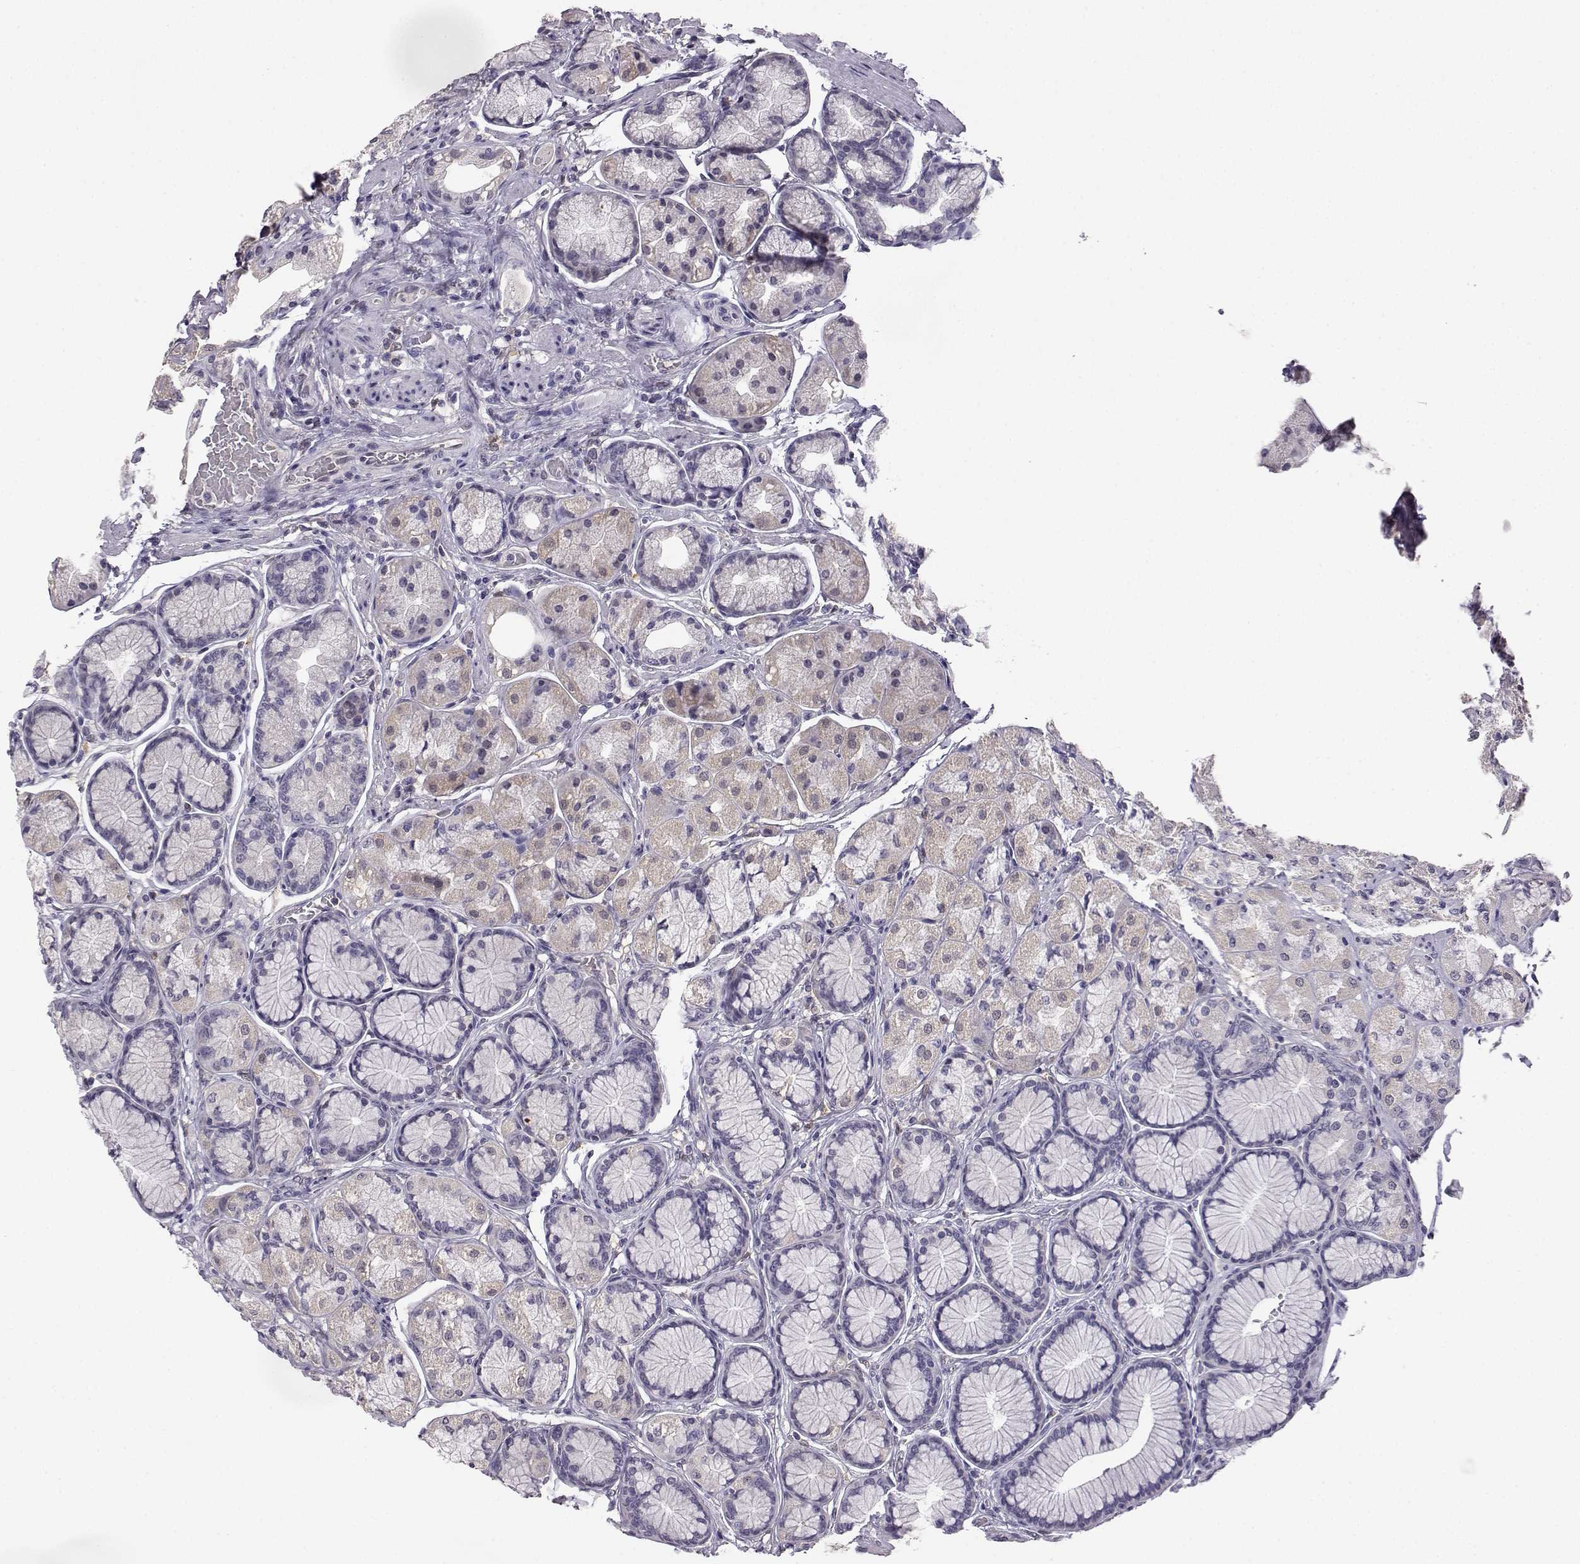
{"staining": {"intensity": "weak", "quantity": "<25%", "location": "cytoplasmic/membranous"}, "tissue": "stomach", "cell_type": "Glandular cells", "image_type": "normal", "snomed": [{"axis": "morphology", "description": "Normal tissue, NOS"}, {"axis": "morphology", "description": "Adenocarcinoma, NOS"}, {"axis": "morphology", "description": "Adenocarcinoma, High grade"}, {"axis": "topography", "description": "Stomach, upper"}, {"axis": "topography", "description": "Stomach"}], "caption": "Immunohistochemistry of unremarkable stomach exhibits no expression in glandular cells.", "gene": "AKR1B1", "patient": {"sex": "female", "age": 65}}